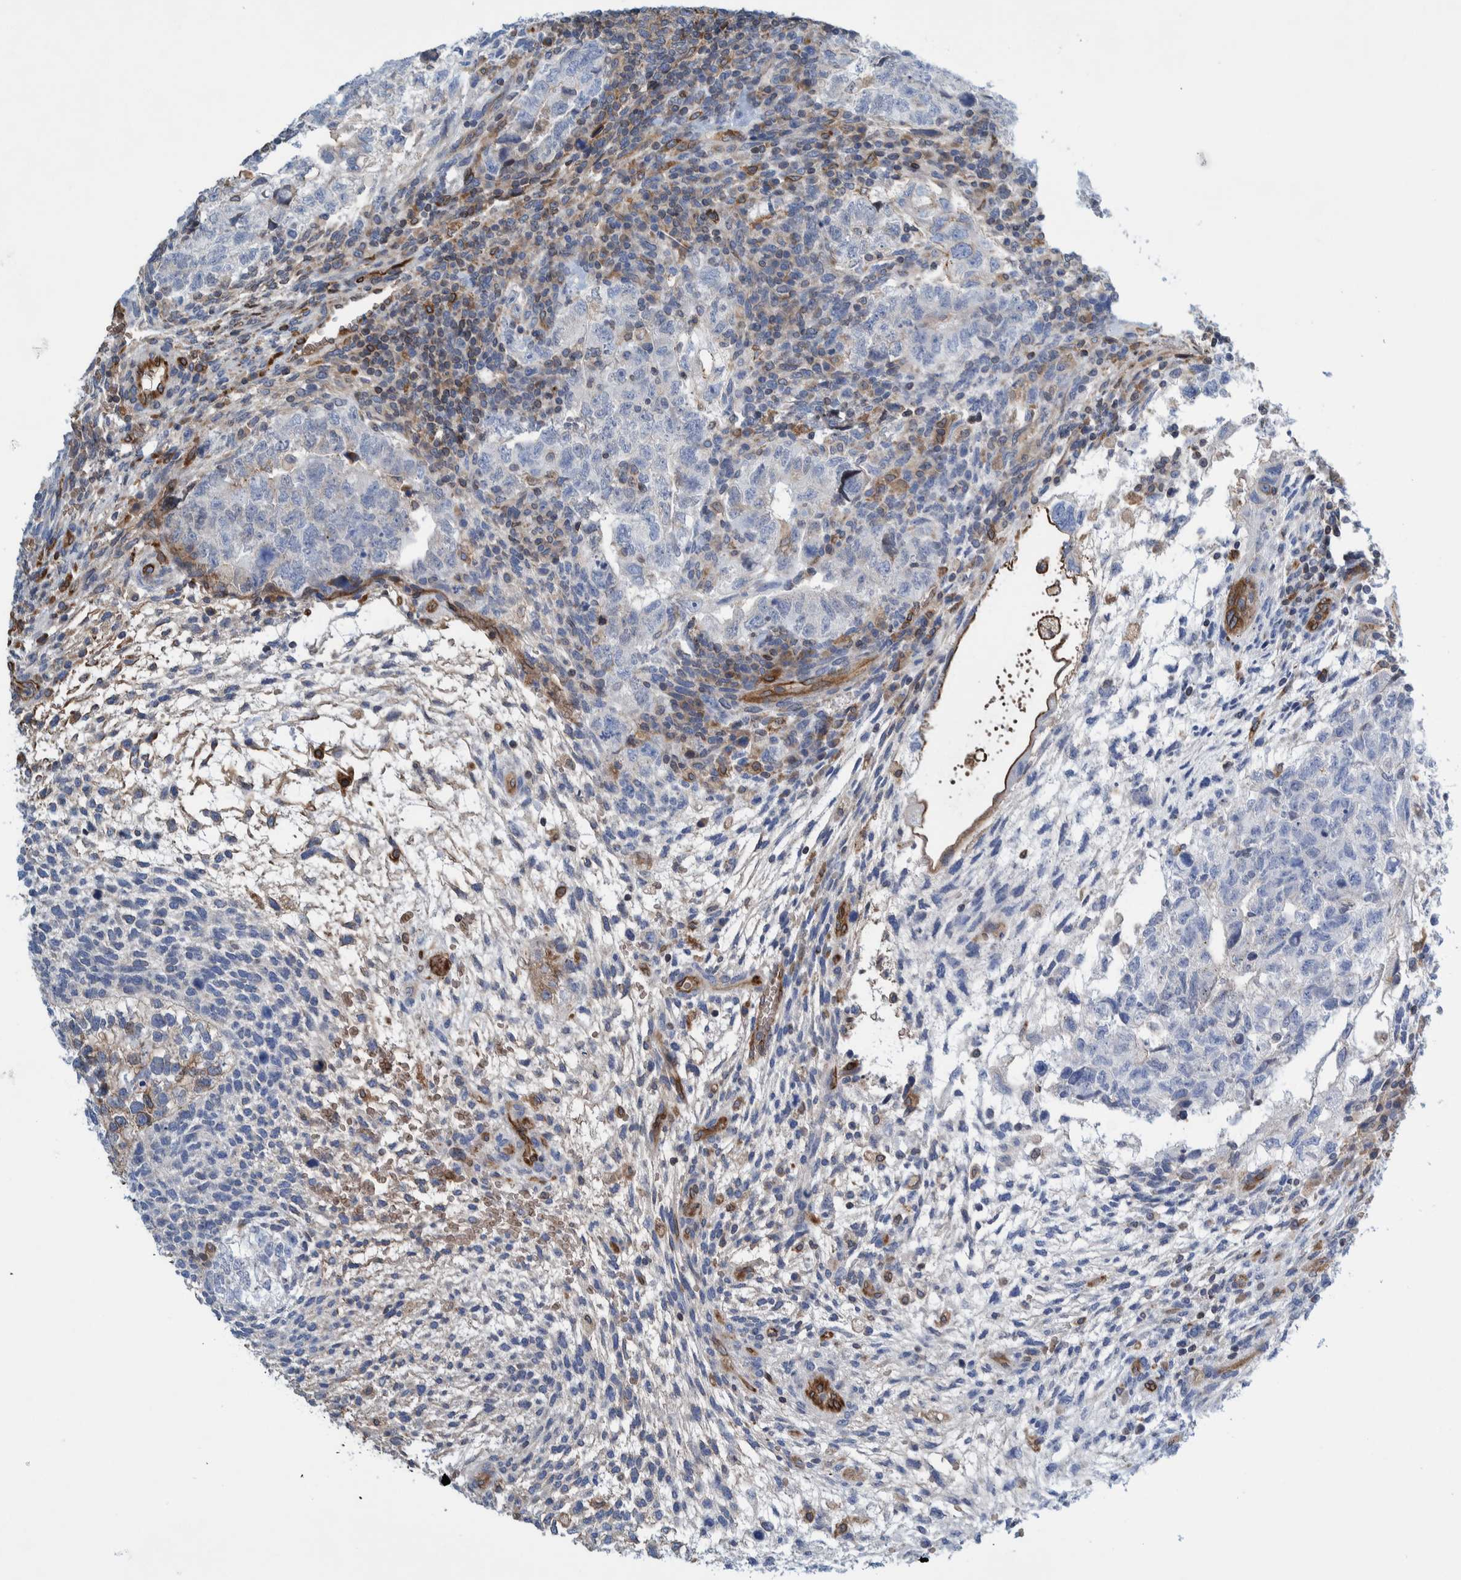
{"staining": {"intensity": "negative", "quantity": "none", "location": "none"}, "tissue": "testis cancer", "cell_type": "Tumor cells", "image_type": "cancer", "snomed": [{"axis": "morphology", "description": "Carcinoma, Embryonal, NOS"}, {"axis": "topography", "description": "Testis"}], "caption": "Tumor cells show no significant protein positivity in testis embryonal carcinoma.", "gene": "THEM6", "patient": {"sex": "male", "age": 36}}